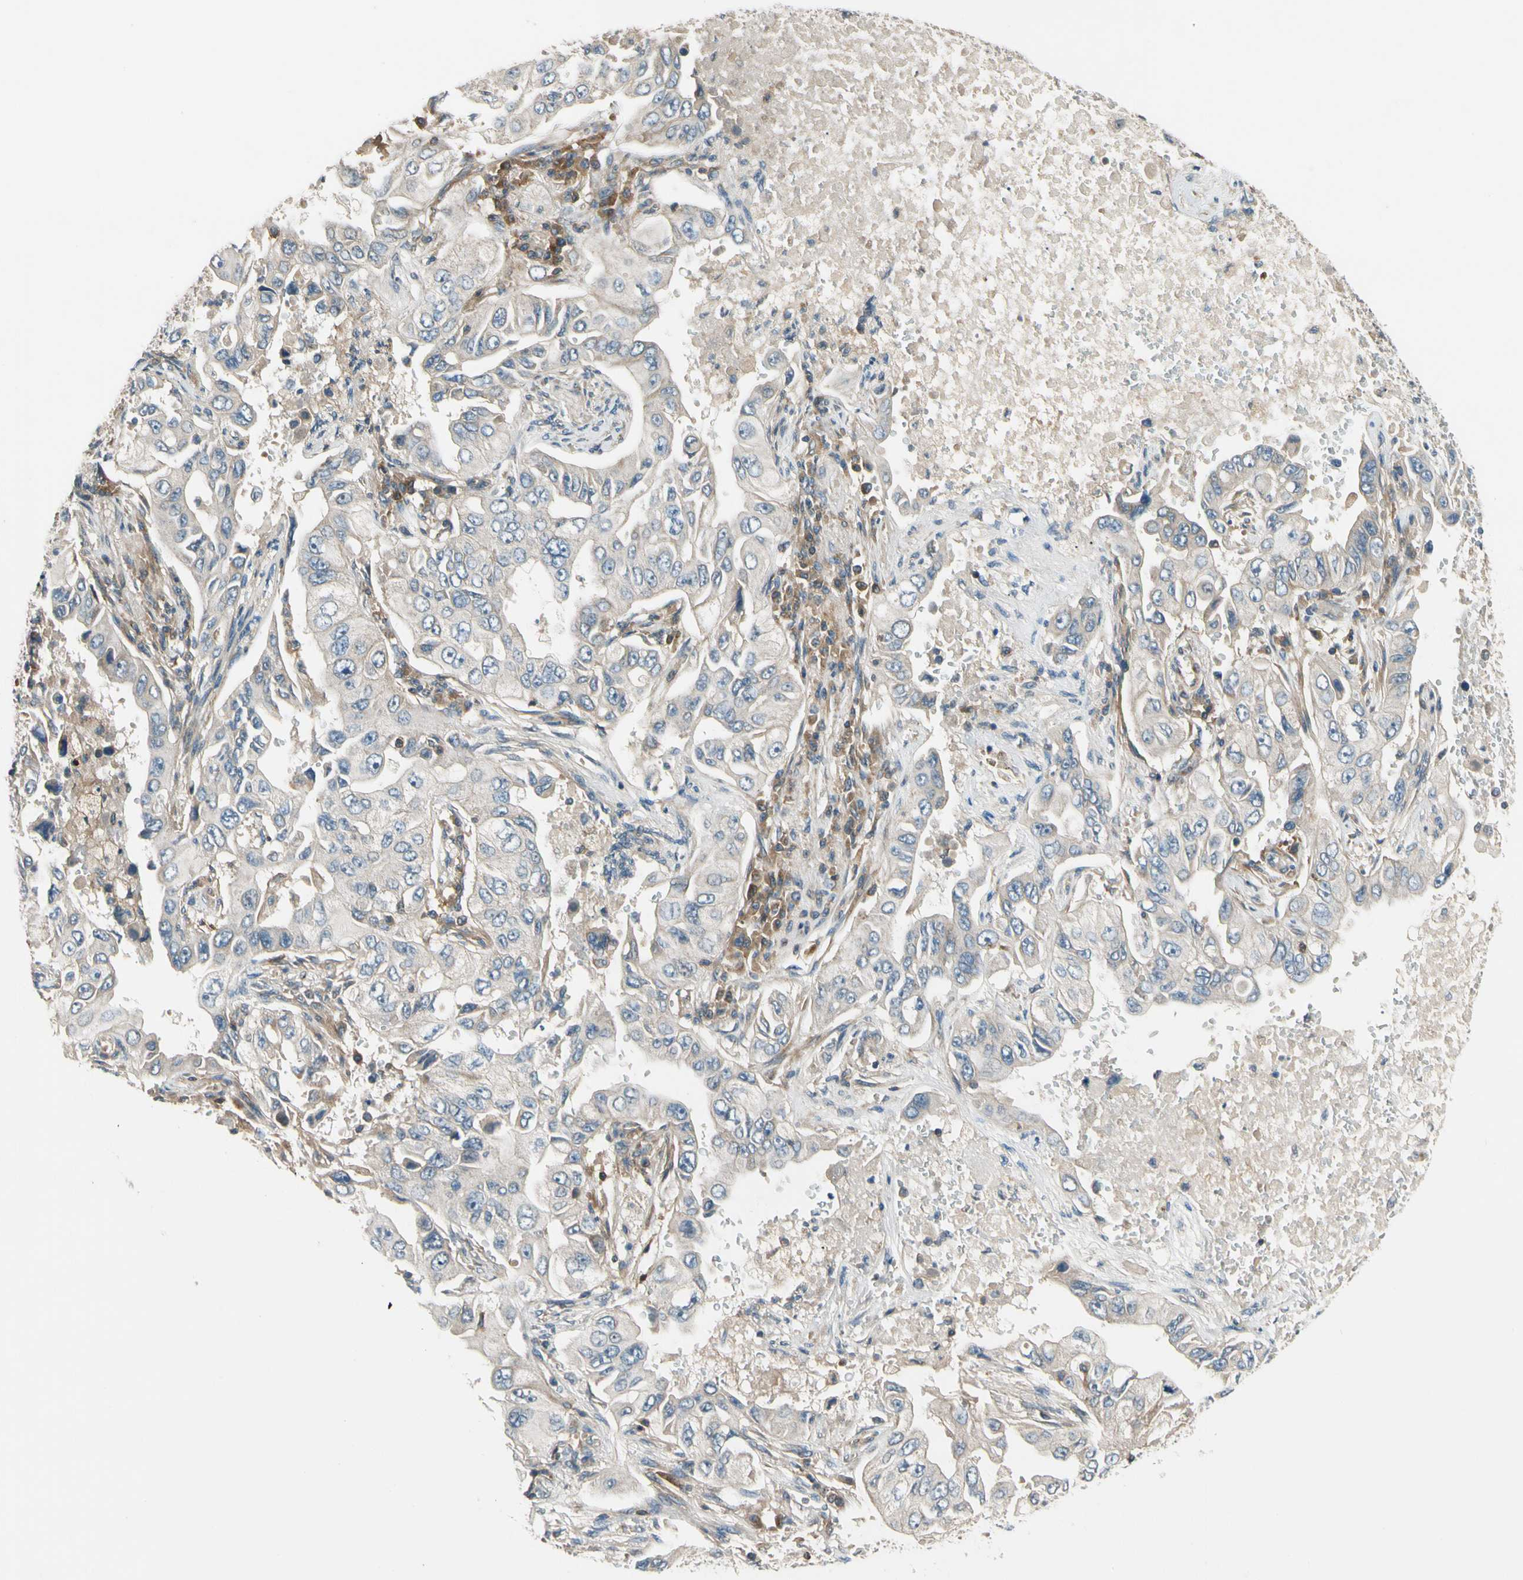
{"staining": {"intensity": "negative", "quantity": "none", "location": "none"}, "tissue": "lung cancer", "cell_type": "Tumor cells", "image_type": "cancer", "snomed": [{"axis": "morphology", "description": "Adenocarcinoma, NOS"}, {"axis": "topography", "description": "Lung"}], "caption": "This is a histopathology image of immunohistochemistry (IHC) staining of lung cancer (adenocarcinoma), which shows no positivity in tumor cells.", "gene": "MST1R", "patient": {"sex": "male", "age": 84}}